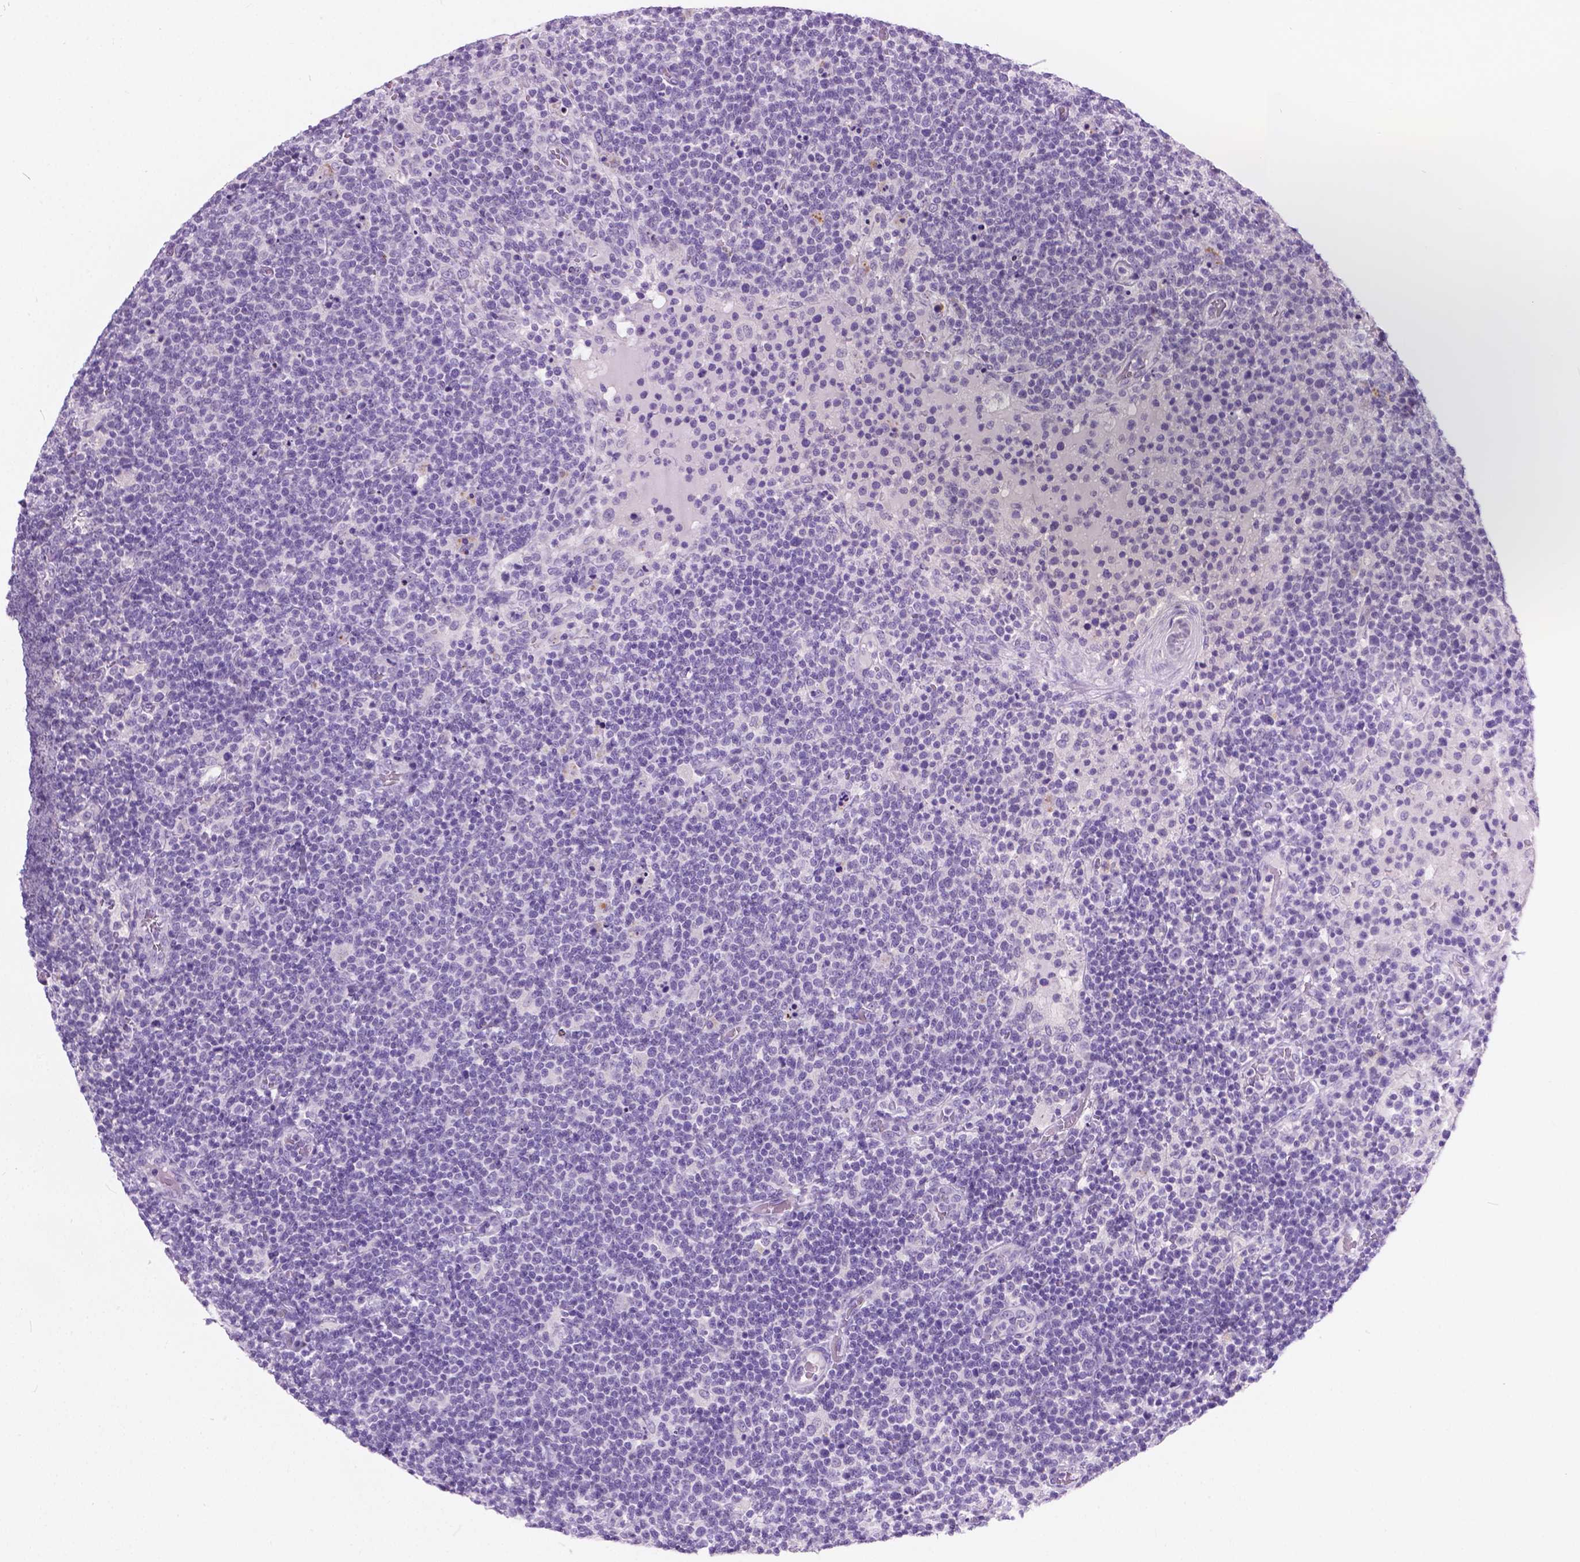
{"staining": {"intensity": "negative", "quantity": "none", "location": "none"}, "tissue": "lymphoma", "cell_type": "Tumor cells", "image_type": "cancer", "snomed": [{"axis": "morphology", "description": "Malignant lymphoma, non-Hodgkin's type, High grade"}, {"axis": "topography", "description": "Lymph node"}], "caption": "Human lymphoma stained for a protein using IHC reveals no expression in tumor cells.", "gene": "ARMS2", "patient": {"sex": "male", "age": 61}}